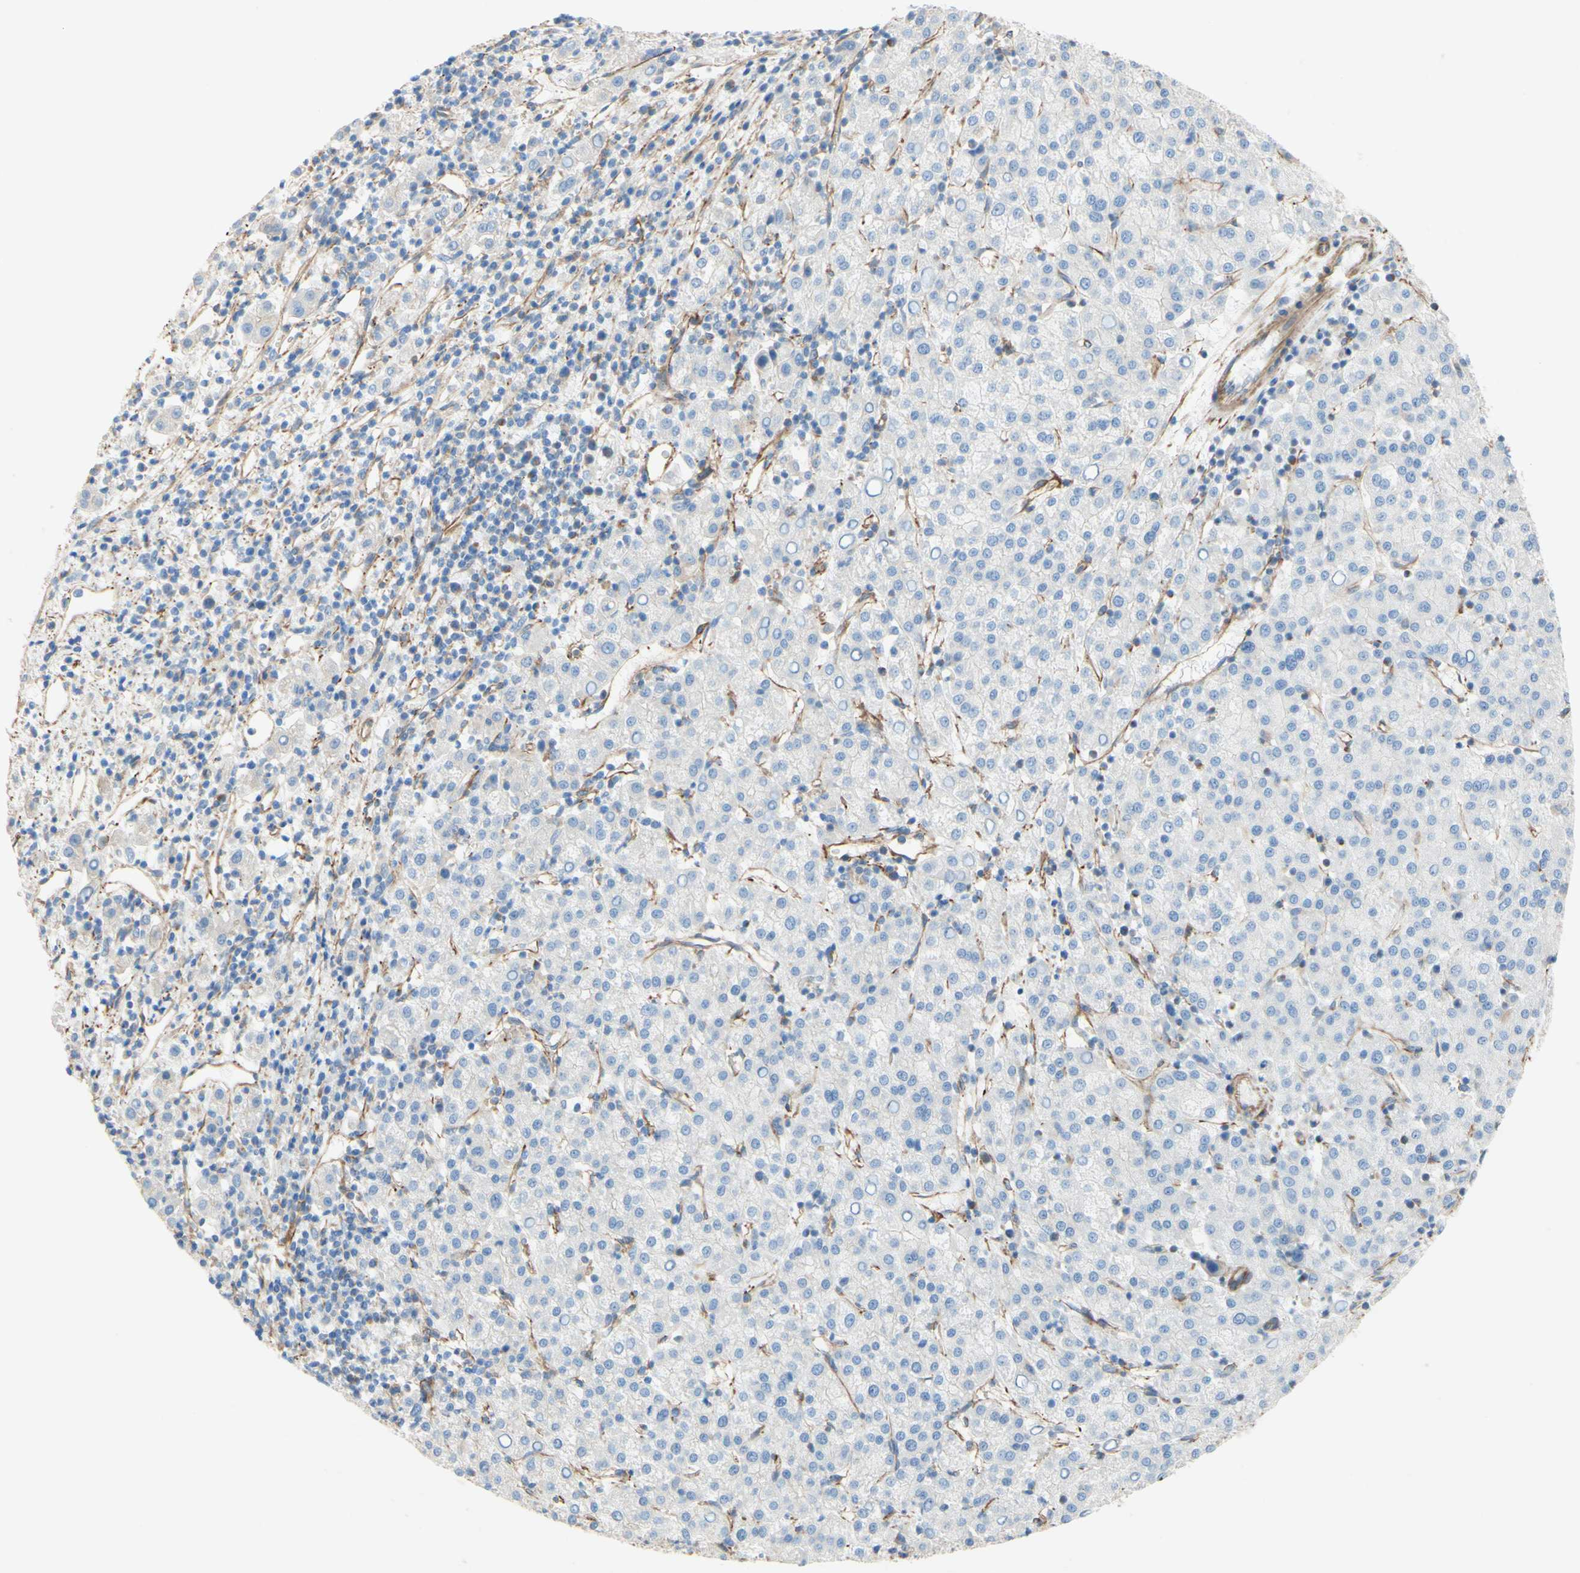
{"staining": {"intensity": "negative", "quantity": "none", "location": "none"}, "tissue": "liver cancer", "cell_type": "Tumor cells", "image_type": "cancer", "snomed": [{"axis": "morphology", "description": "Carcinoma, Hepatocellular, NOS"}, {"axis": "topography", "description": "Liver"}], "caption": "Tumor cells are negative for protein expression in human hepatocellular carcinoma (liver).", "gene": "ENDOD1", "patient": {"sex": "female", "age": 58}}